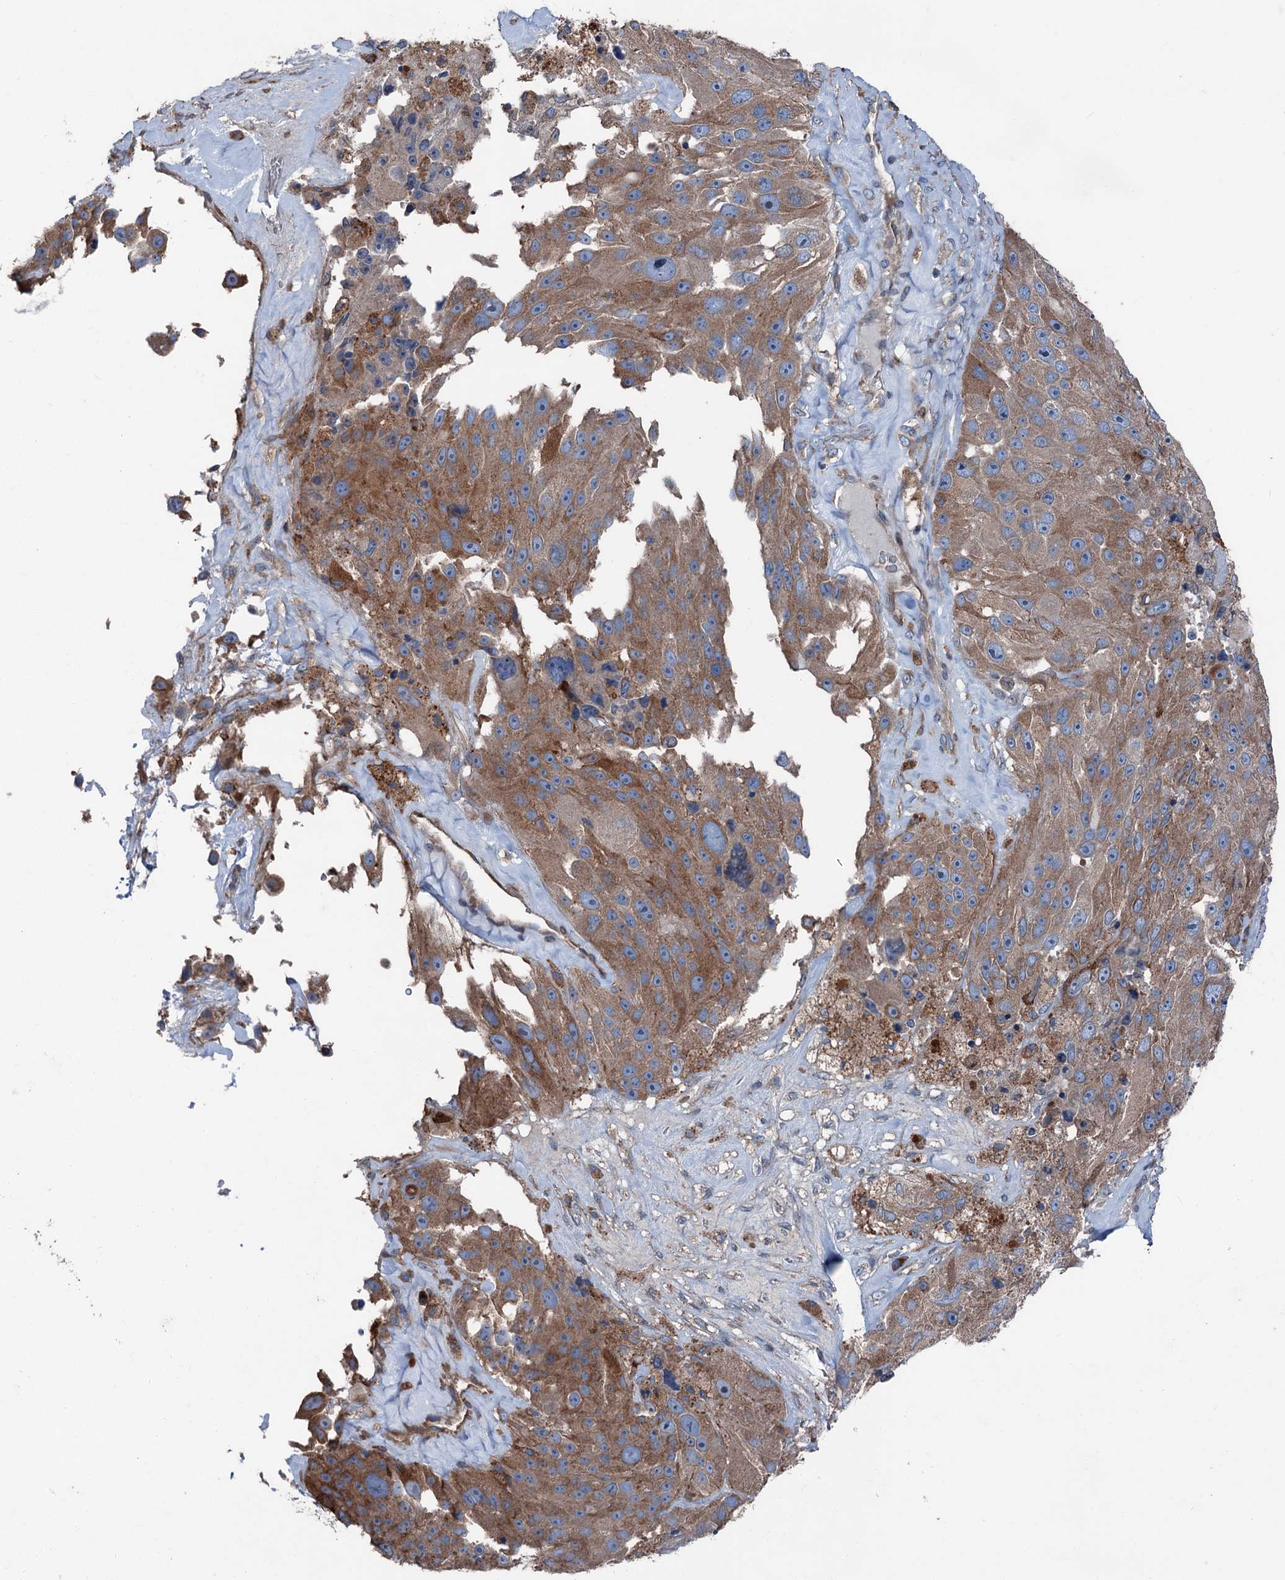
{"staining": {"intensity": "moderate", "quantity": ">75%", "location": "cytoplasmic/membranous"}, "tissue": "melanoma", "cell_type": "Tumor cells", "image_type": "cancer", "snomed": [{"axis": "morphology", "description": "Malignant melanoma, Metastatic site"}, {"axis": "topography", "description": "Lymph node"}], "caption": "Malignant melanoma (metastatic site) stained with immunohistochemistry exhibits moderate cytoplasmic/membranous expression in approximately >75% of tumor cells.", "gene": "RUFY1", "patient": {"sex": "male", "age": 62}}